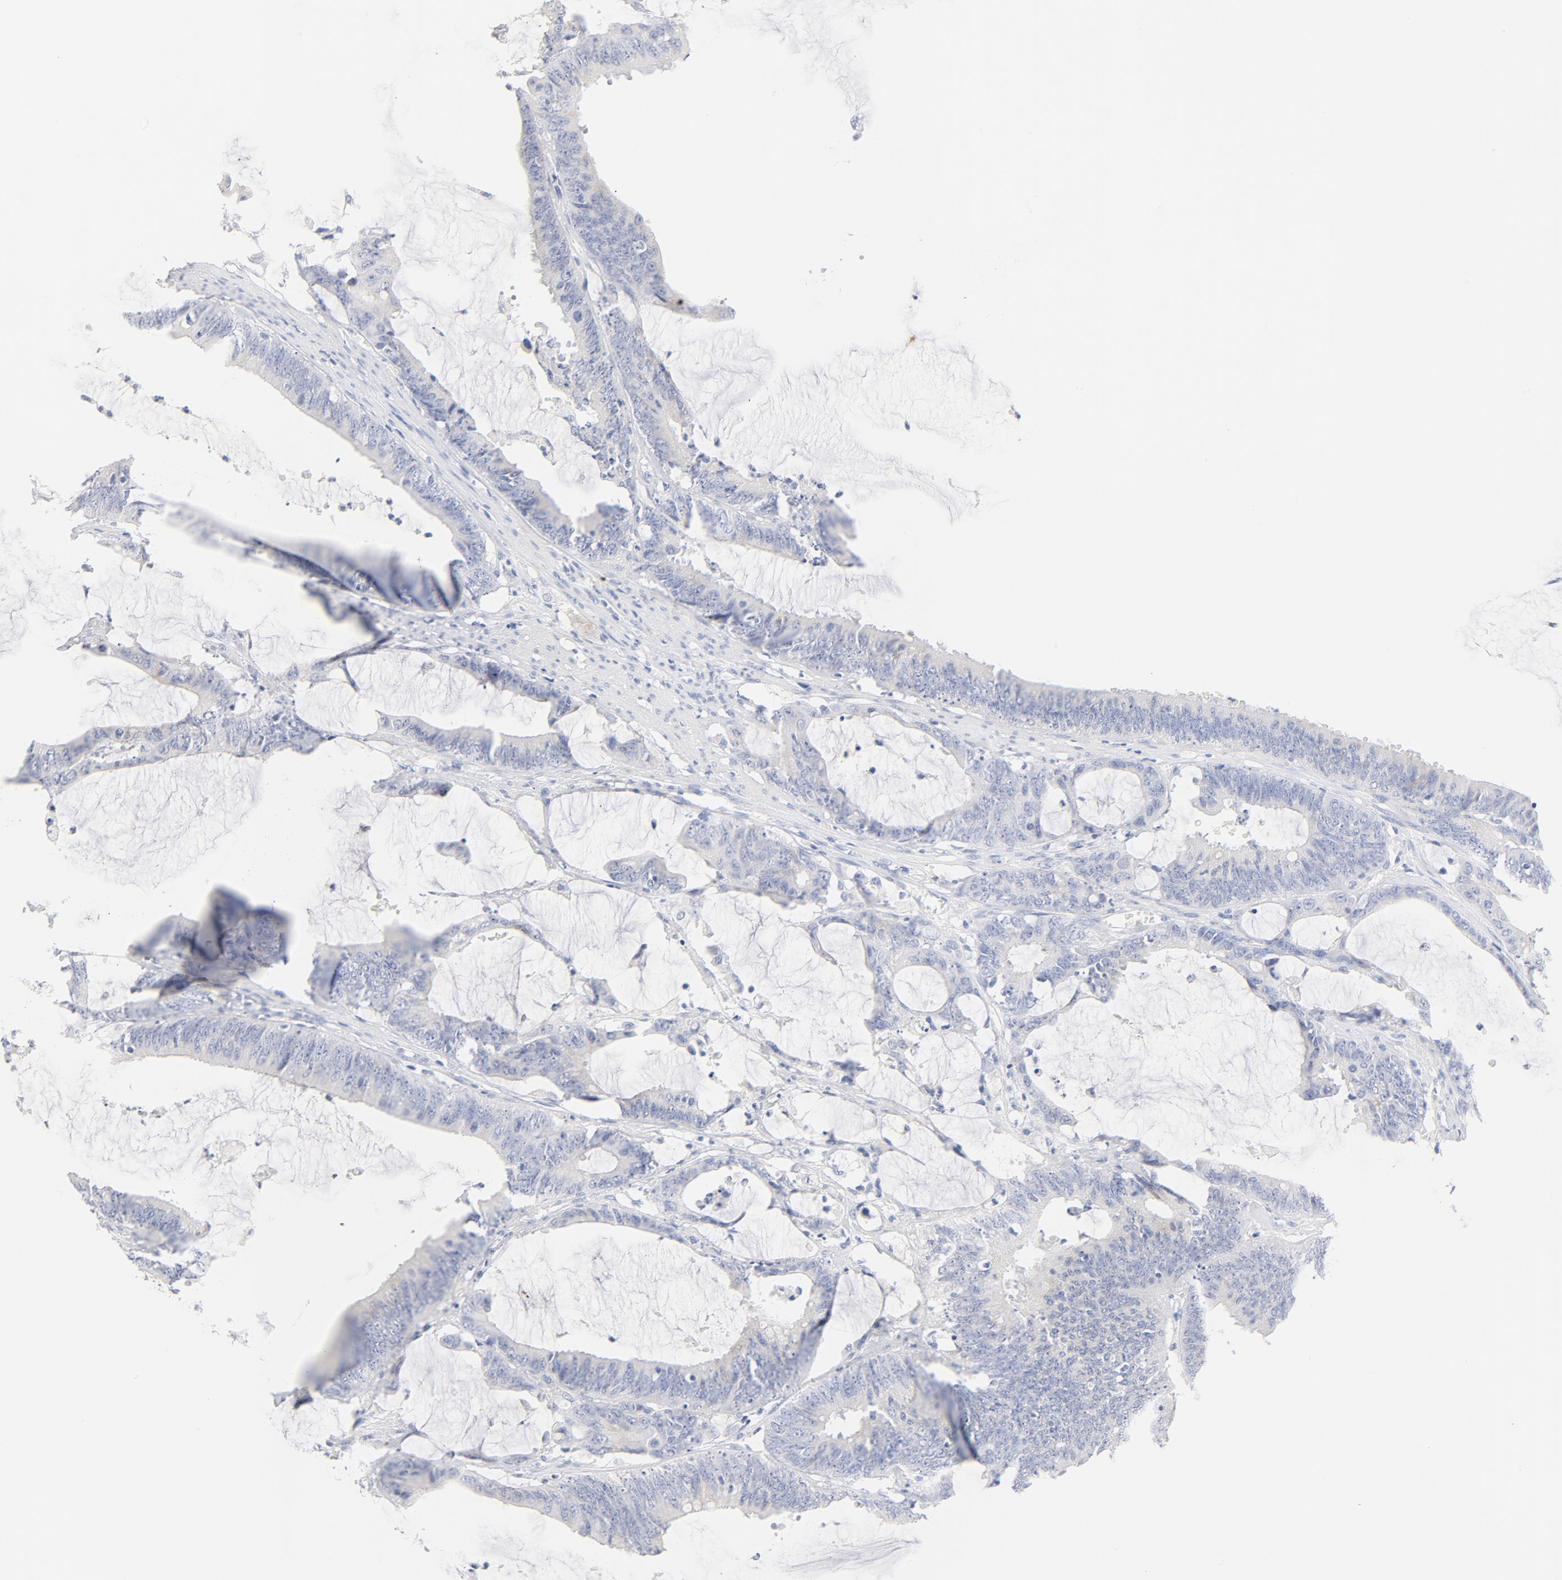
{"staining": {"intensity": "negative", "quantity": "none", "location": "none"}, "tissue": "colorectal cancer", "cell_type": "Tumor cells", "image_type": "cancer", "snomed": [{"axis": "morphology", "description": "Adenocarcinoma, NOS"}, {"axis": "topography", "description": "Rectum"}], "caption": "IHC of human colorectal cancer (adenocarcinoma) reveals no expression in tumor cells.", "gene": "FGFR3", "patient": {"sex": "female", "age": 66}}